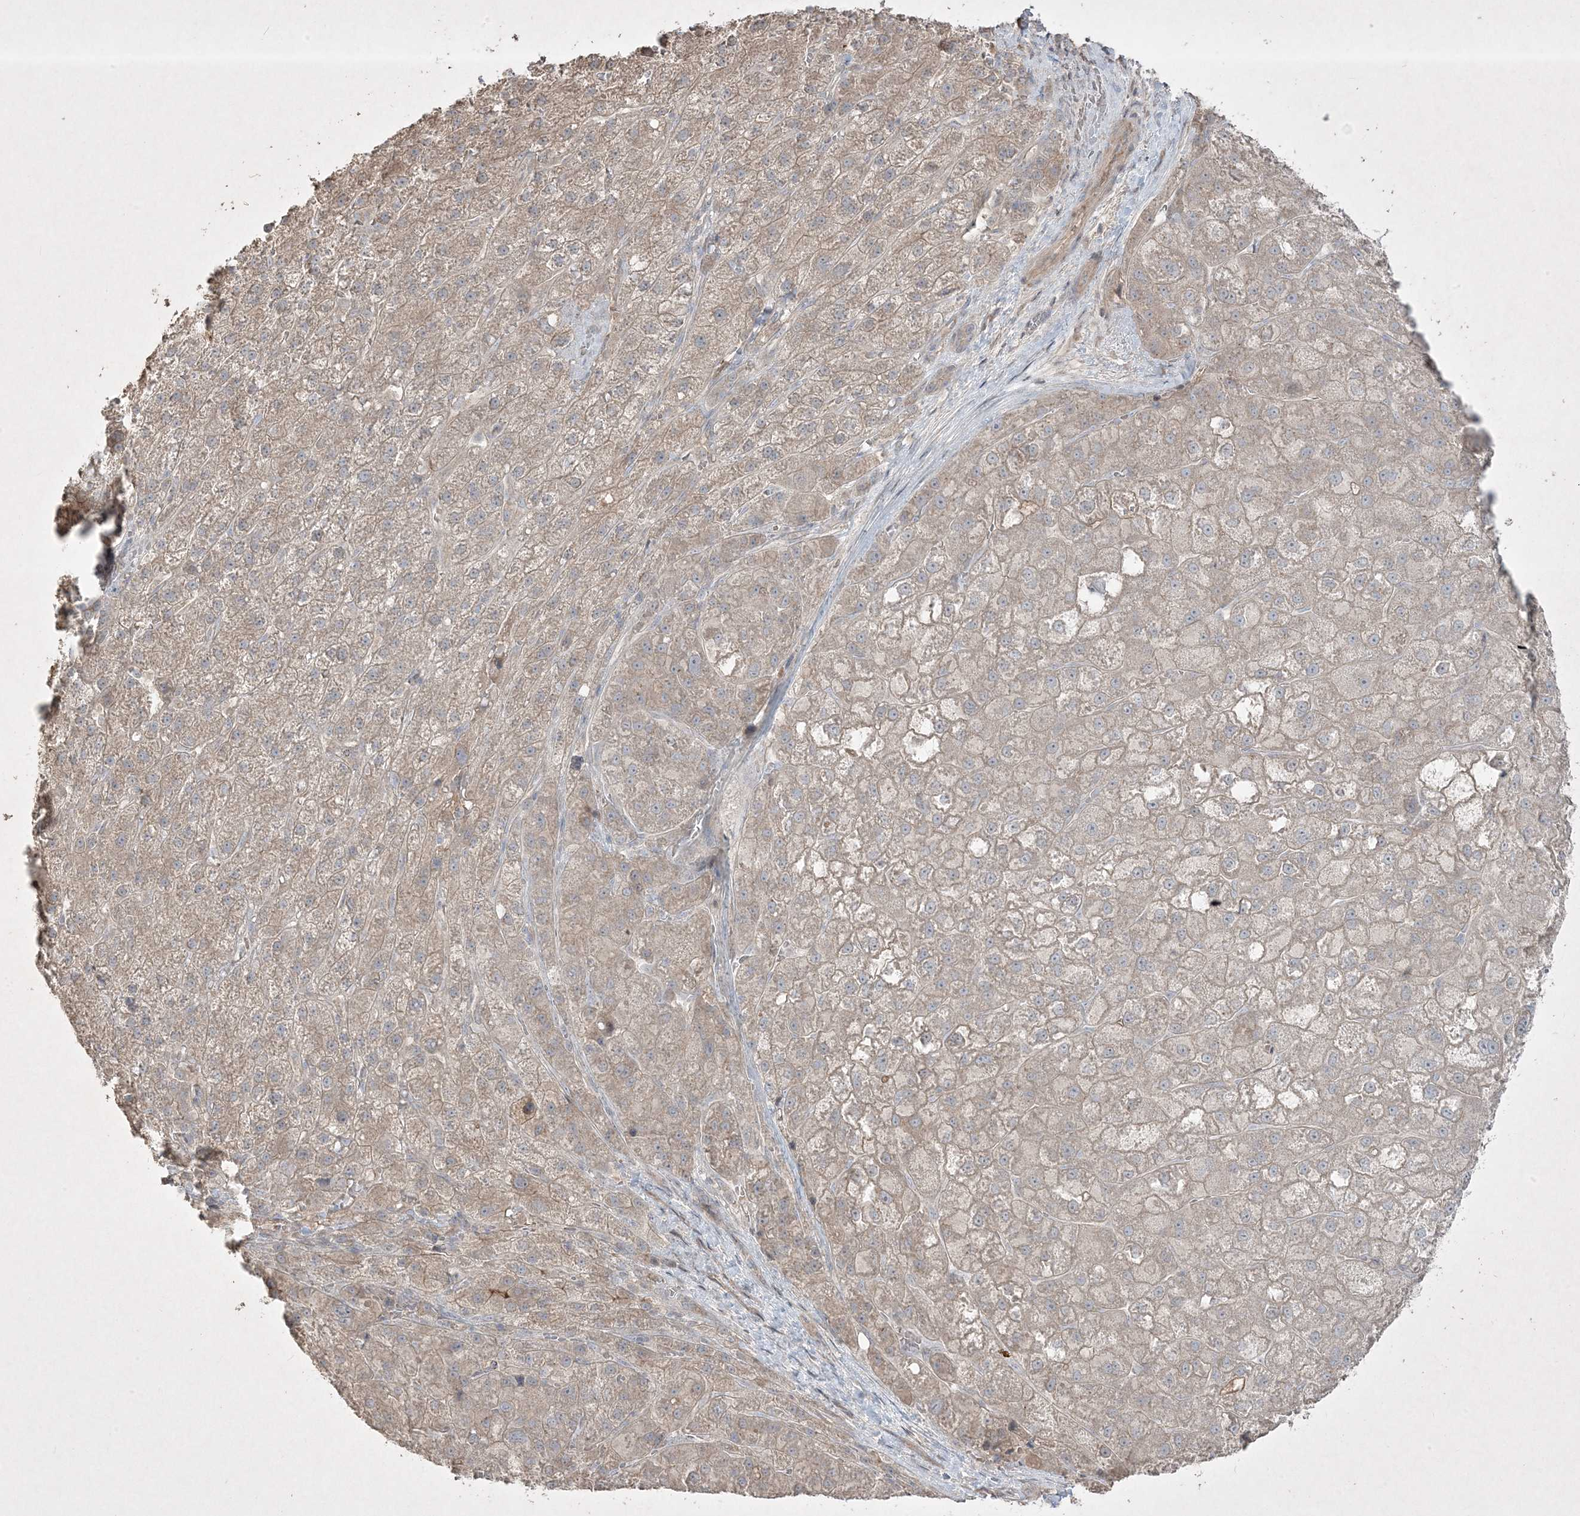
{"staining": {"intensity": "weak", "quantity": "25%-75%", "location": "cytoplasmic/membranous"}, "tissue": "liver cancer", "cell_type": "Tumor cells", "image_type": "cancer", "snomed": [{"axis": "morphology", "description": "Carcinoma, Hepatocellular, NOS"}, {"axis": "topography", "description": "Liver"}], "caption": "Immunohistochemistry (IHC) of human liver hepatocellular carcinoma demonstrates low levels of weak cytoplasmic/membranous expression in about 25%-75% of tumor cells.", "gene": "RGL4", "patient": {"sex": "male", "age": 57}}